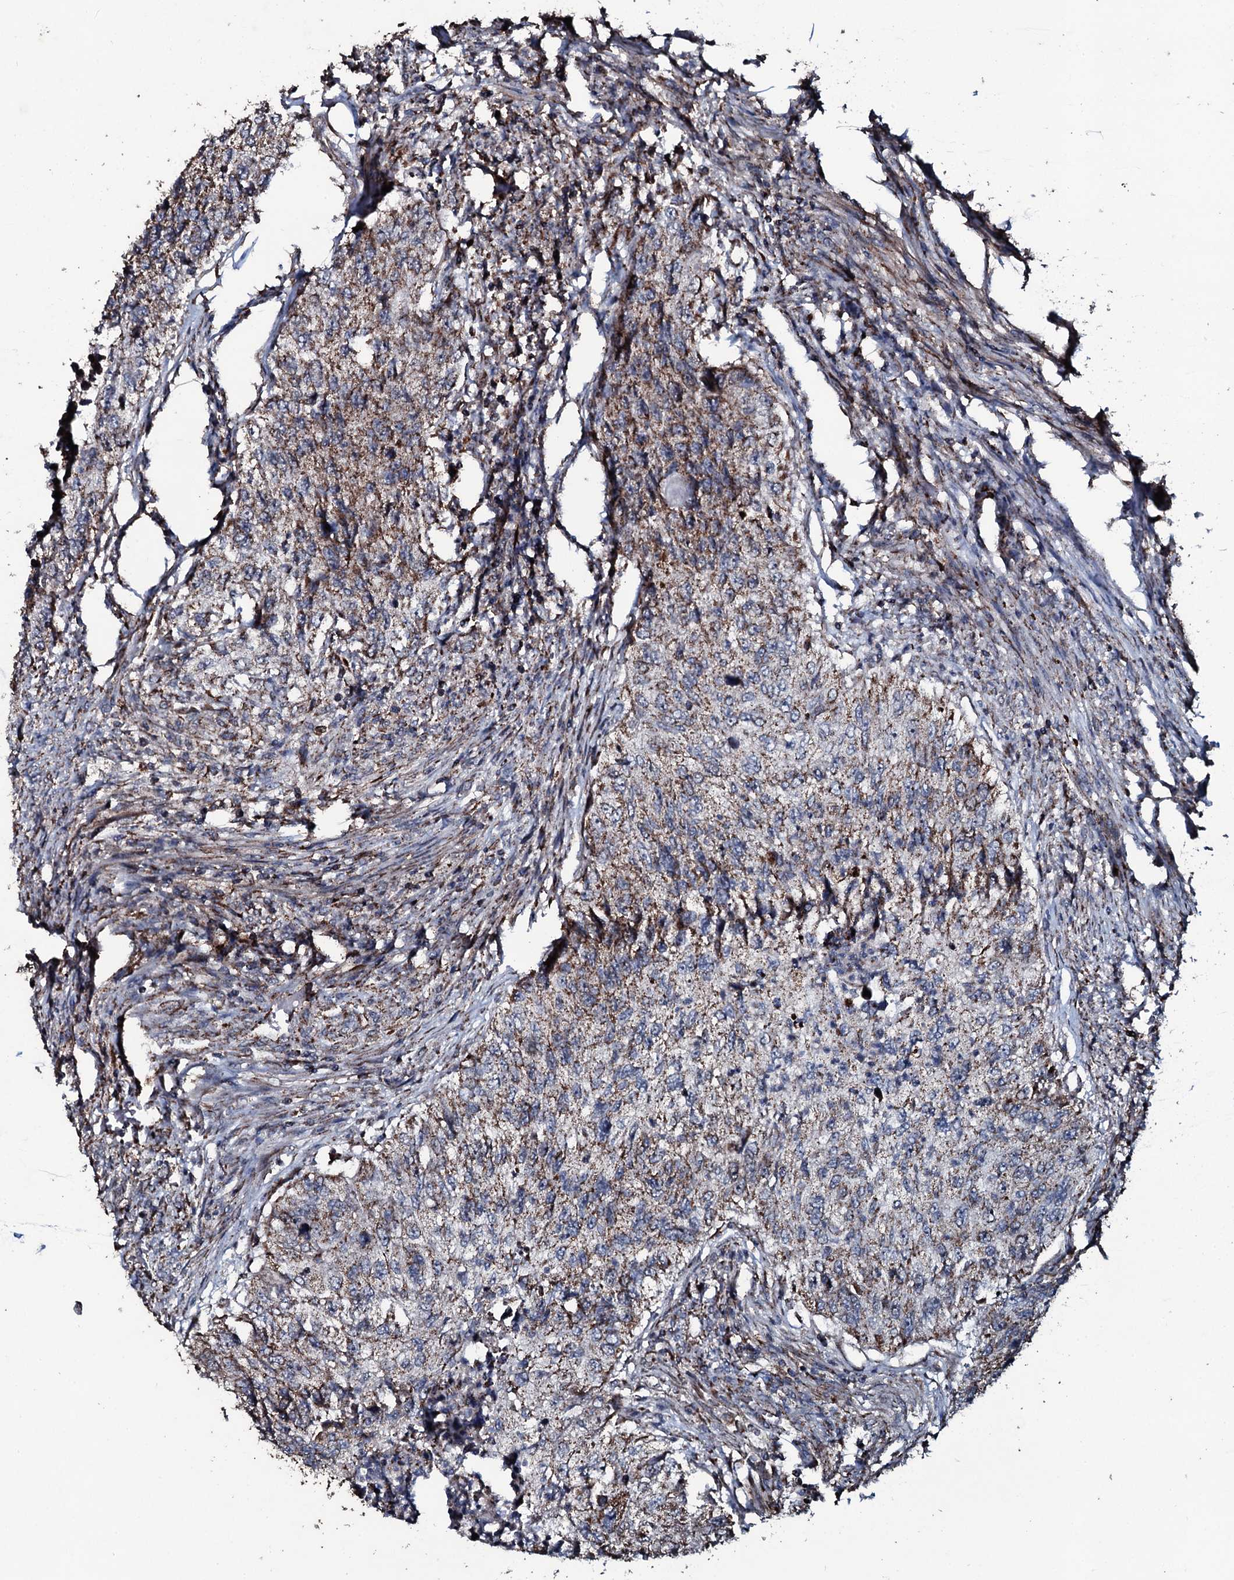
{"staining": {"intensity": "moderate", "quantity": "25%-75%", "location": "cytoplasmic/membranous"}, "tissue": "urothelial cancer", "cell_type": "Tumor cells", "image_type": "cancer", "snomed": [{"axis": "morphology", "description": "Urothelial carcinoma, High grade"}, {"axis": "topography", "description": "Urinary bladder"}], "caption": "Urothelial cancer stained for a protein exhibits moderate cytoplasmic/membranous positivity in tumor cells.", "gene": "DYNC2I2", "patient": {"sex": "female", "age": 60}}